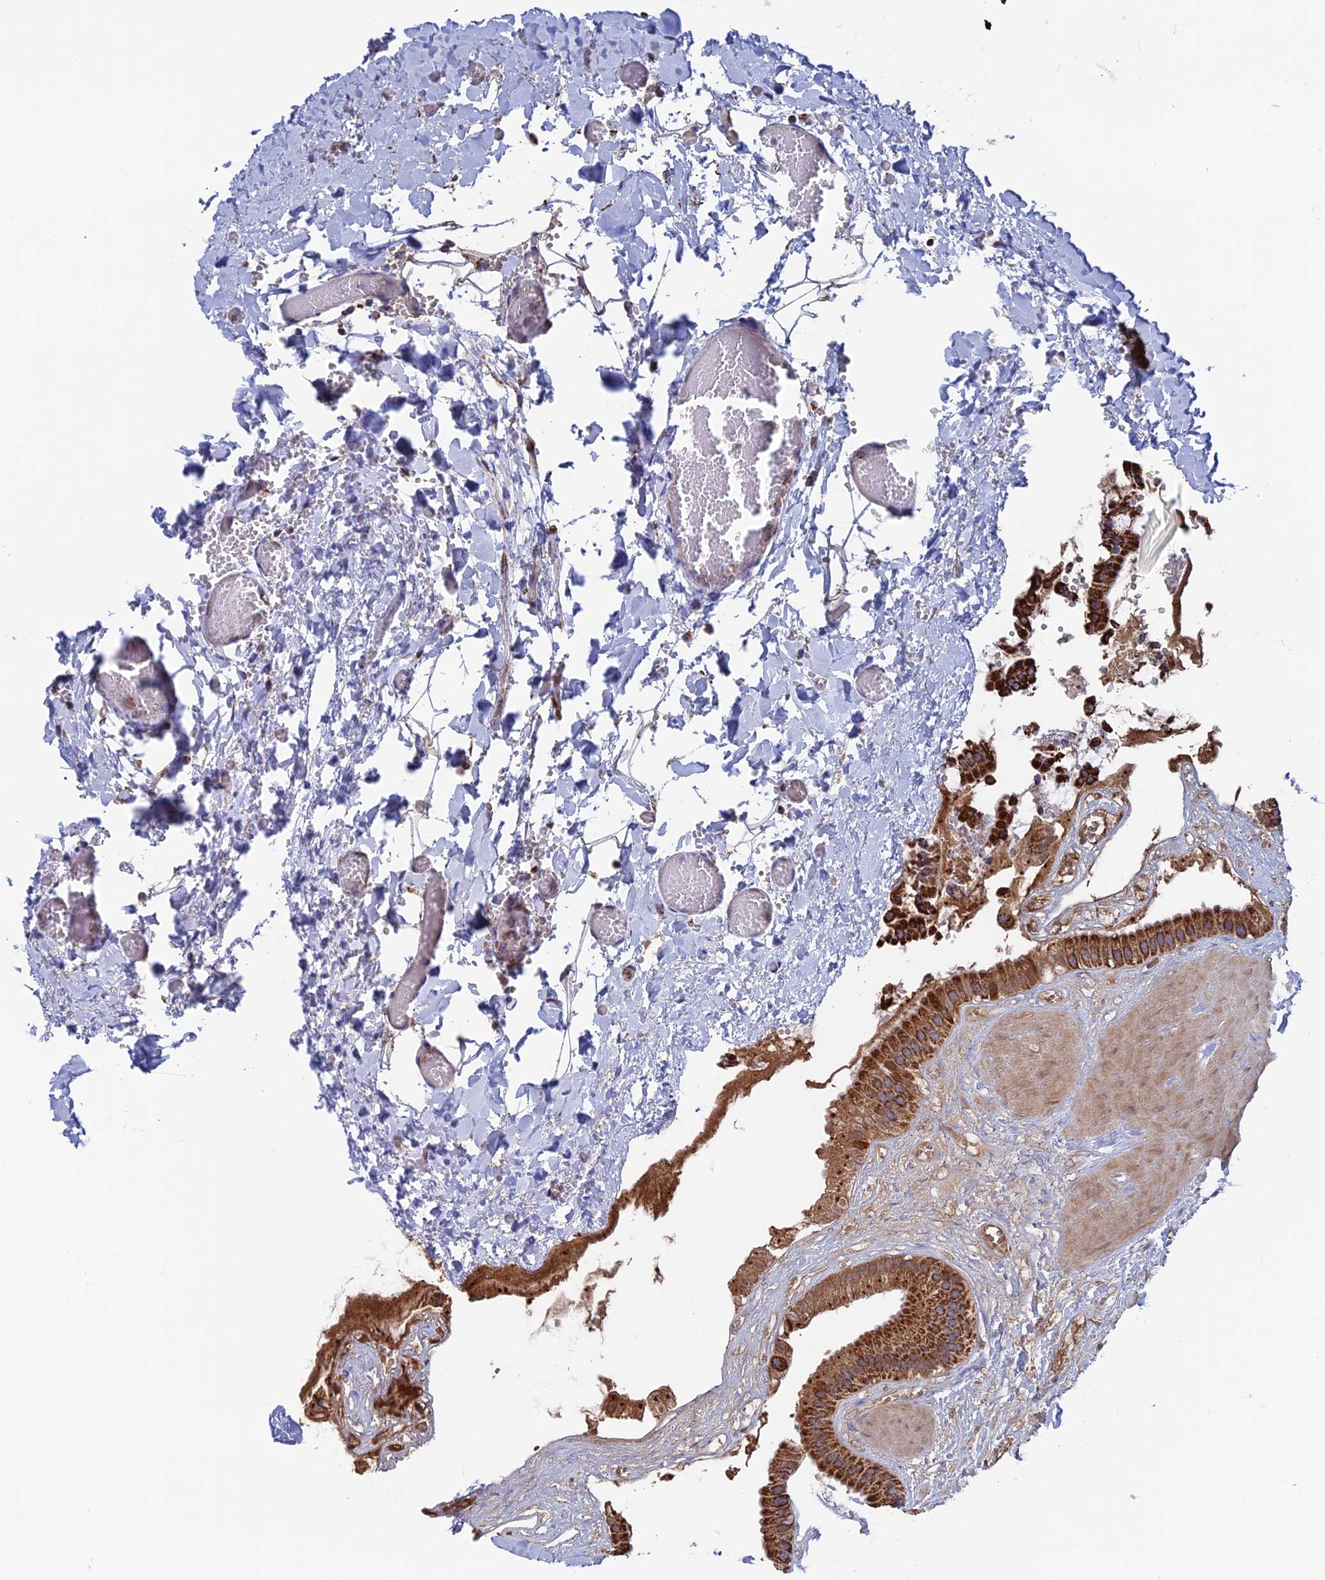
{"staining": {"intensity": "strong", "quantity": ">75%", "location": "cytoplasmic/membranous"}, "tissue": "gallbladder", "cell_type": "Glandular cells", "image_type": "normal", "snomed": [{"axis": "morphology", "description": "Normal tissue, NOS"}, {"axis": "topography", "description": "Gallbladder"}], "caption": "Immunohistochemical staining of benign gallbladder reveals >75% levels of strong cytoplasmic/membranous protein staining in about >75% of glandular cells.", "gene": "DTYMK", "patient": {"sex": "male", "age": 55}}